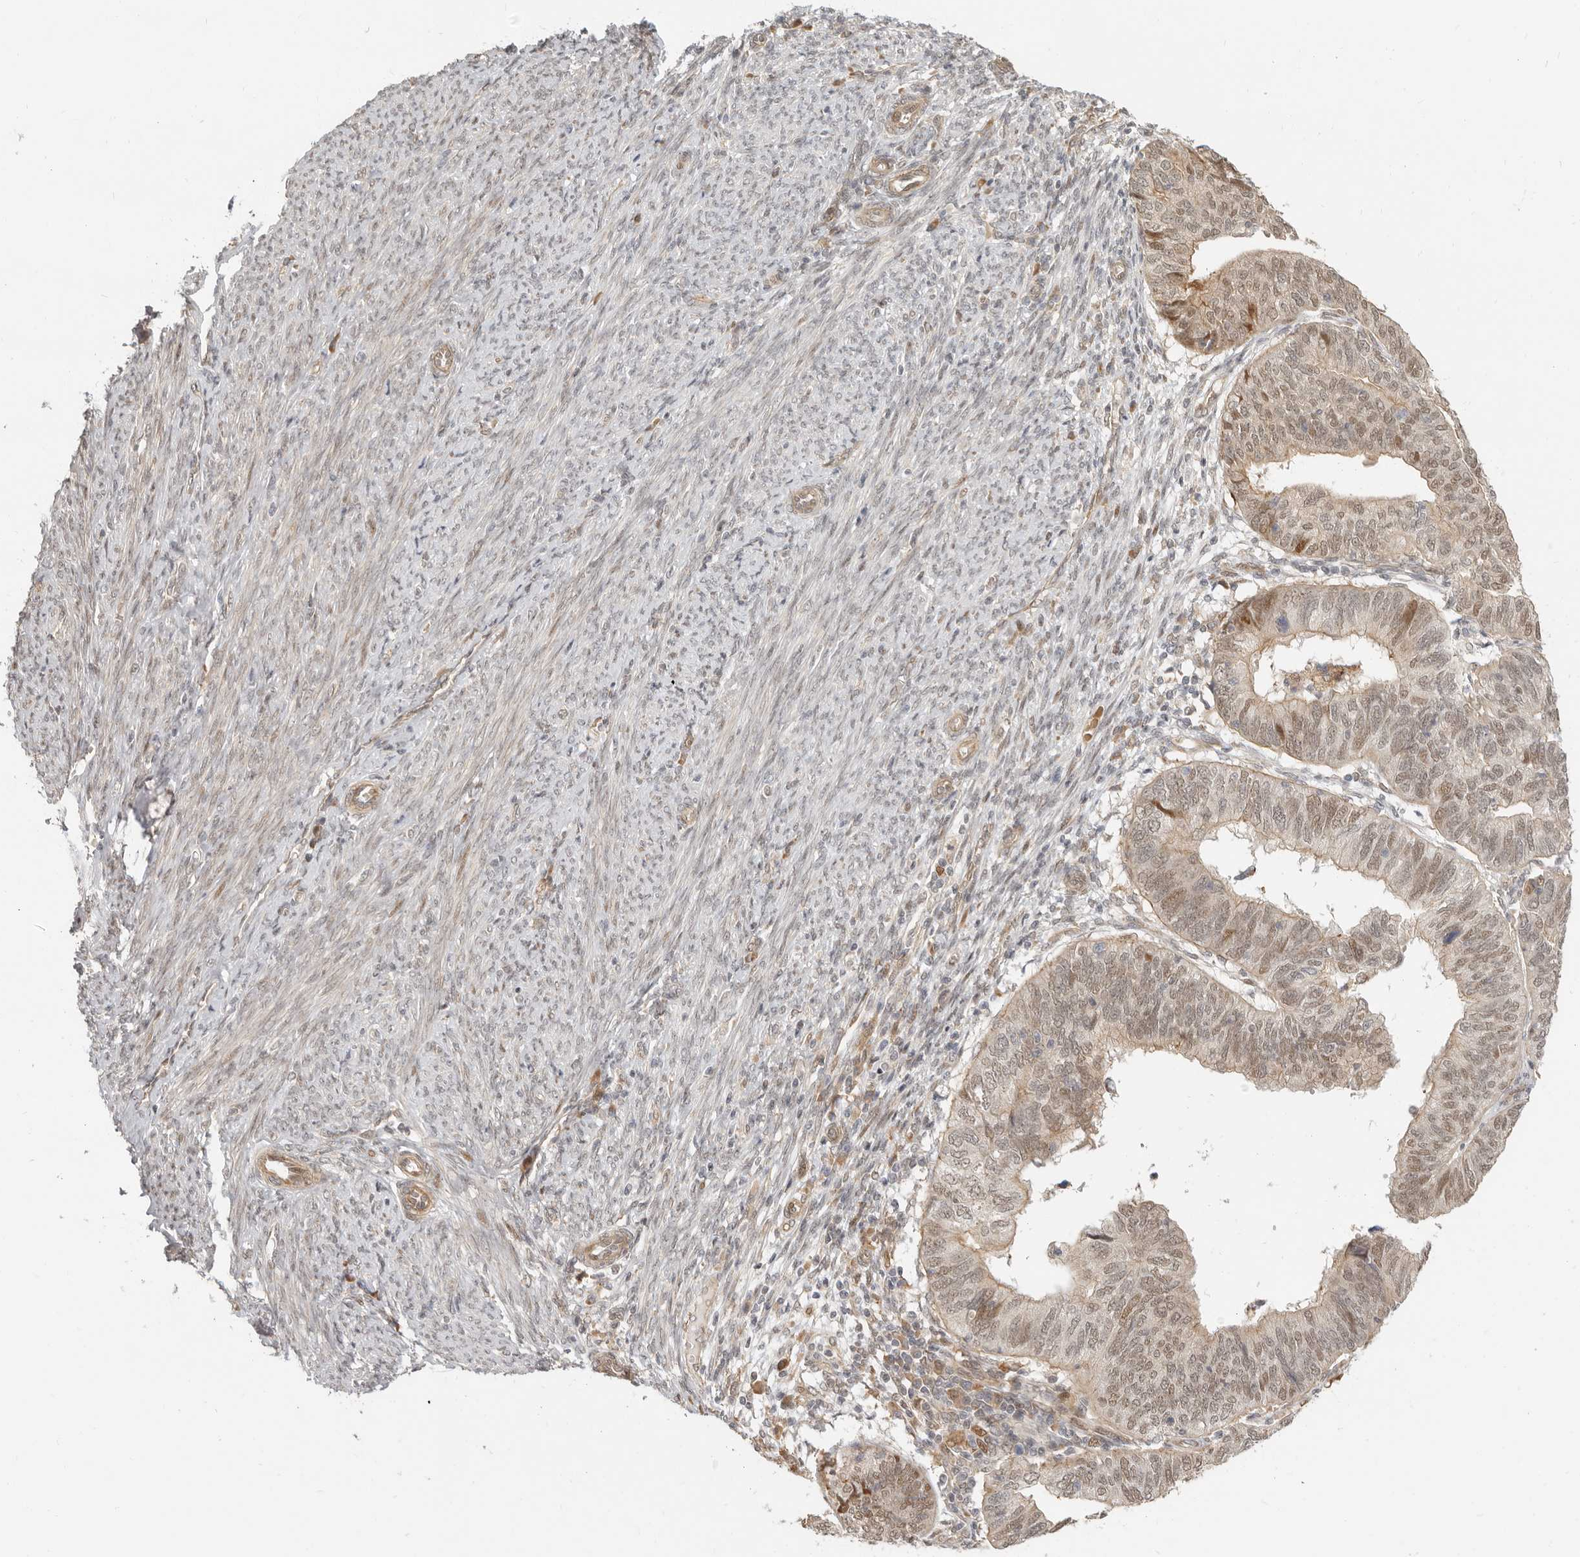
{"staining": {"intensity": "weak", "quantity": "25%-75%", "location": "cytoplasmic/membranous,nuclear"}, "tissue": "endometrial cancer", "cell_type": "Tumor cells", "image_type": "cancer", "snomed": [{"axis": "morphology", "description": "Adenocarcinoma, NOS"}, {"axis": "topography", "description": "Uterus"}], "caption": "Endometrial cancer (adenocarcinoma) stained with a protein marker reveals weak staining in tumor cells.", "gene": "TUFT1", "patient": {"sex": "female", "age": 77}}